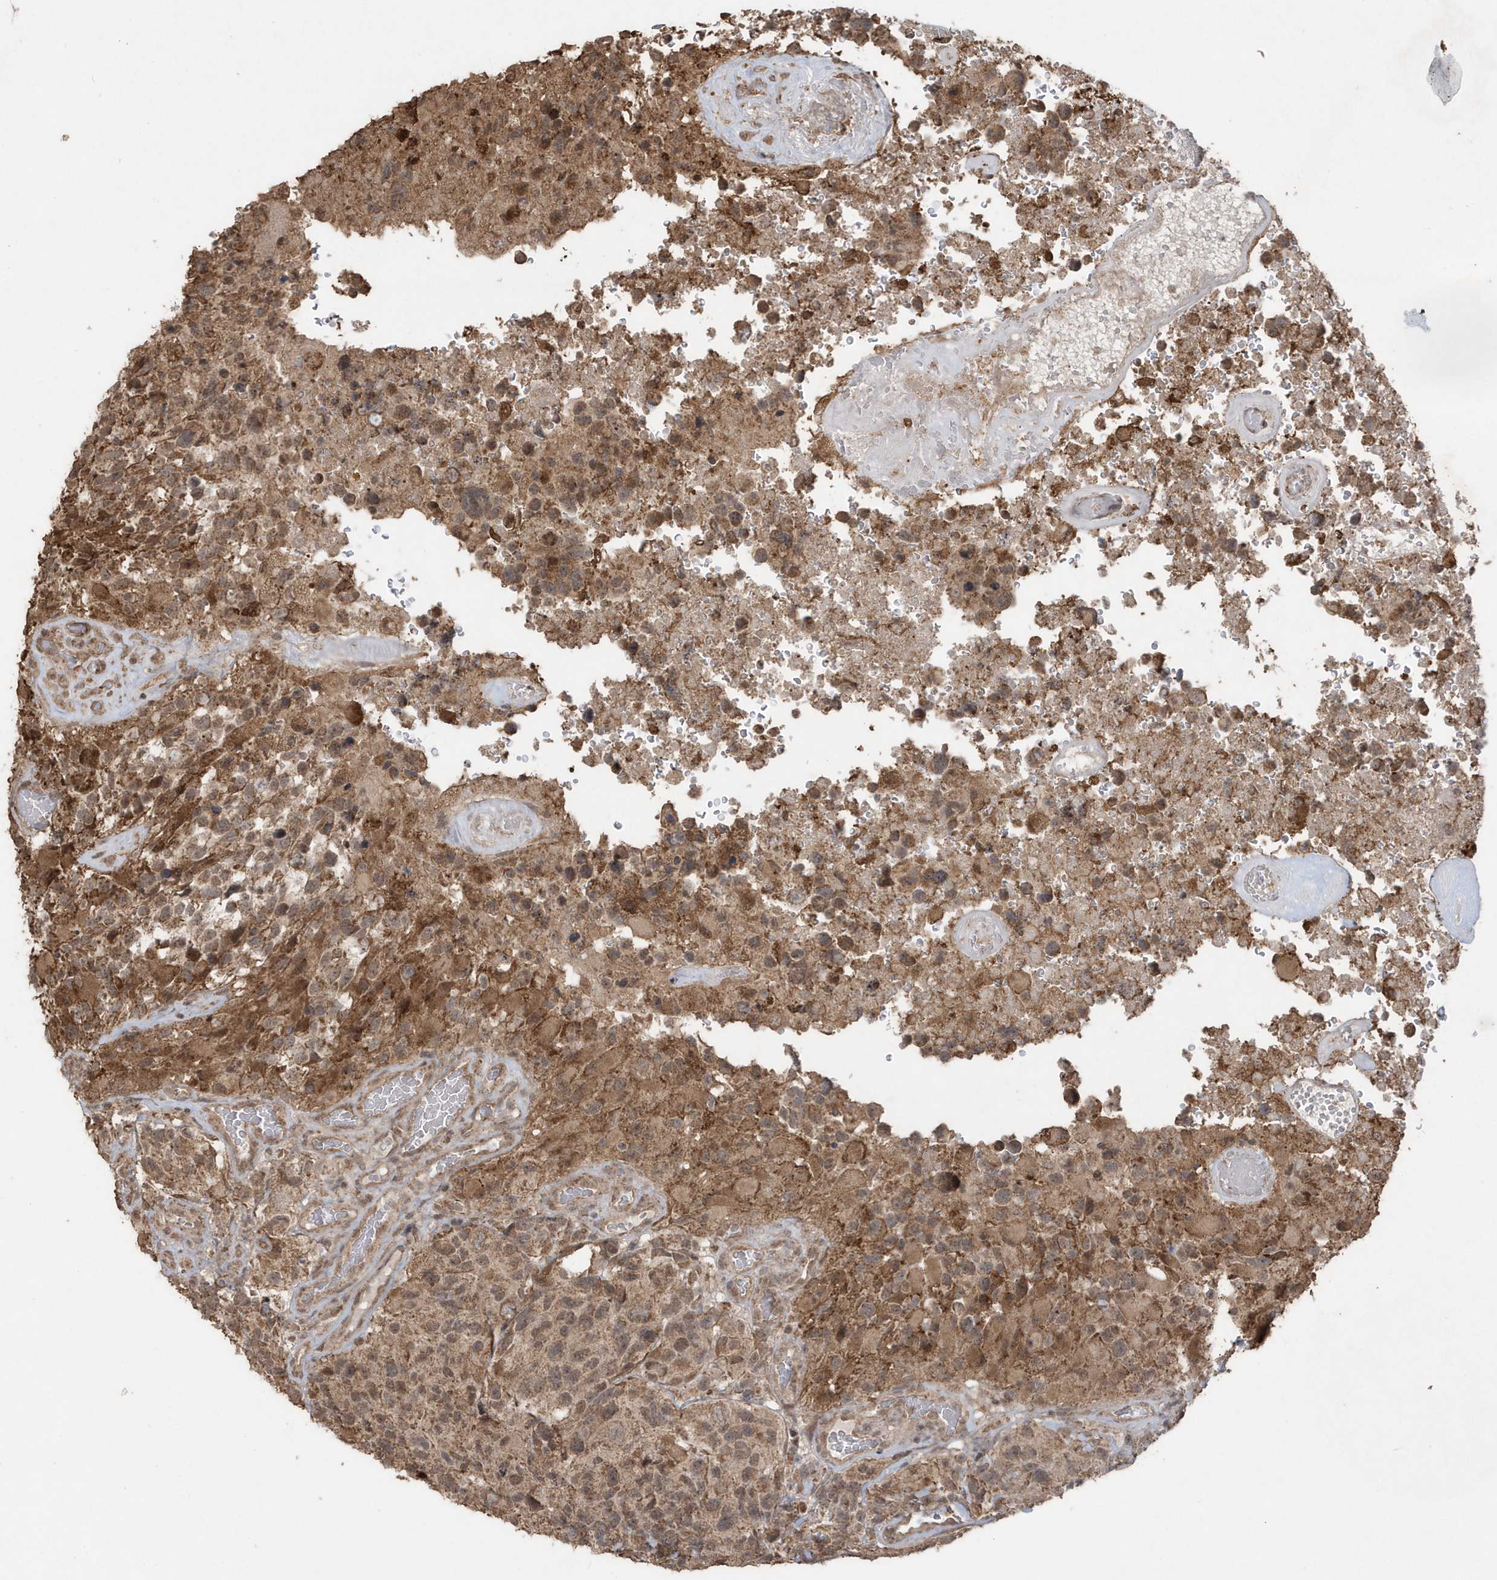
{"staining": {"intensity": "moderate", "quantity": ">75%", "location": "cytoplasmic/membranous,nuclear"}, "tissue": "glioma", "cell_type": "Tumor cells", "image_type": "cancer", "snomed": [{"axis": "morphology", "description": "Glioma, malignant, High grade"}, {"axis": "topography", "description": "Brain"}], "caption": "Glioma tissue demonstrates moderate cytoplasmic/membranous and nuclear staining in about >75% of tumor cells, visualized by immunohistochemistry.", "gene": "PAXBP1", "patient": {"sex": "male", "age": 69}}